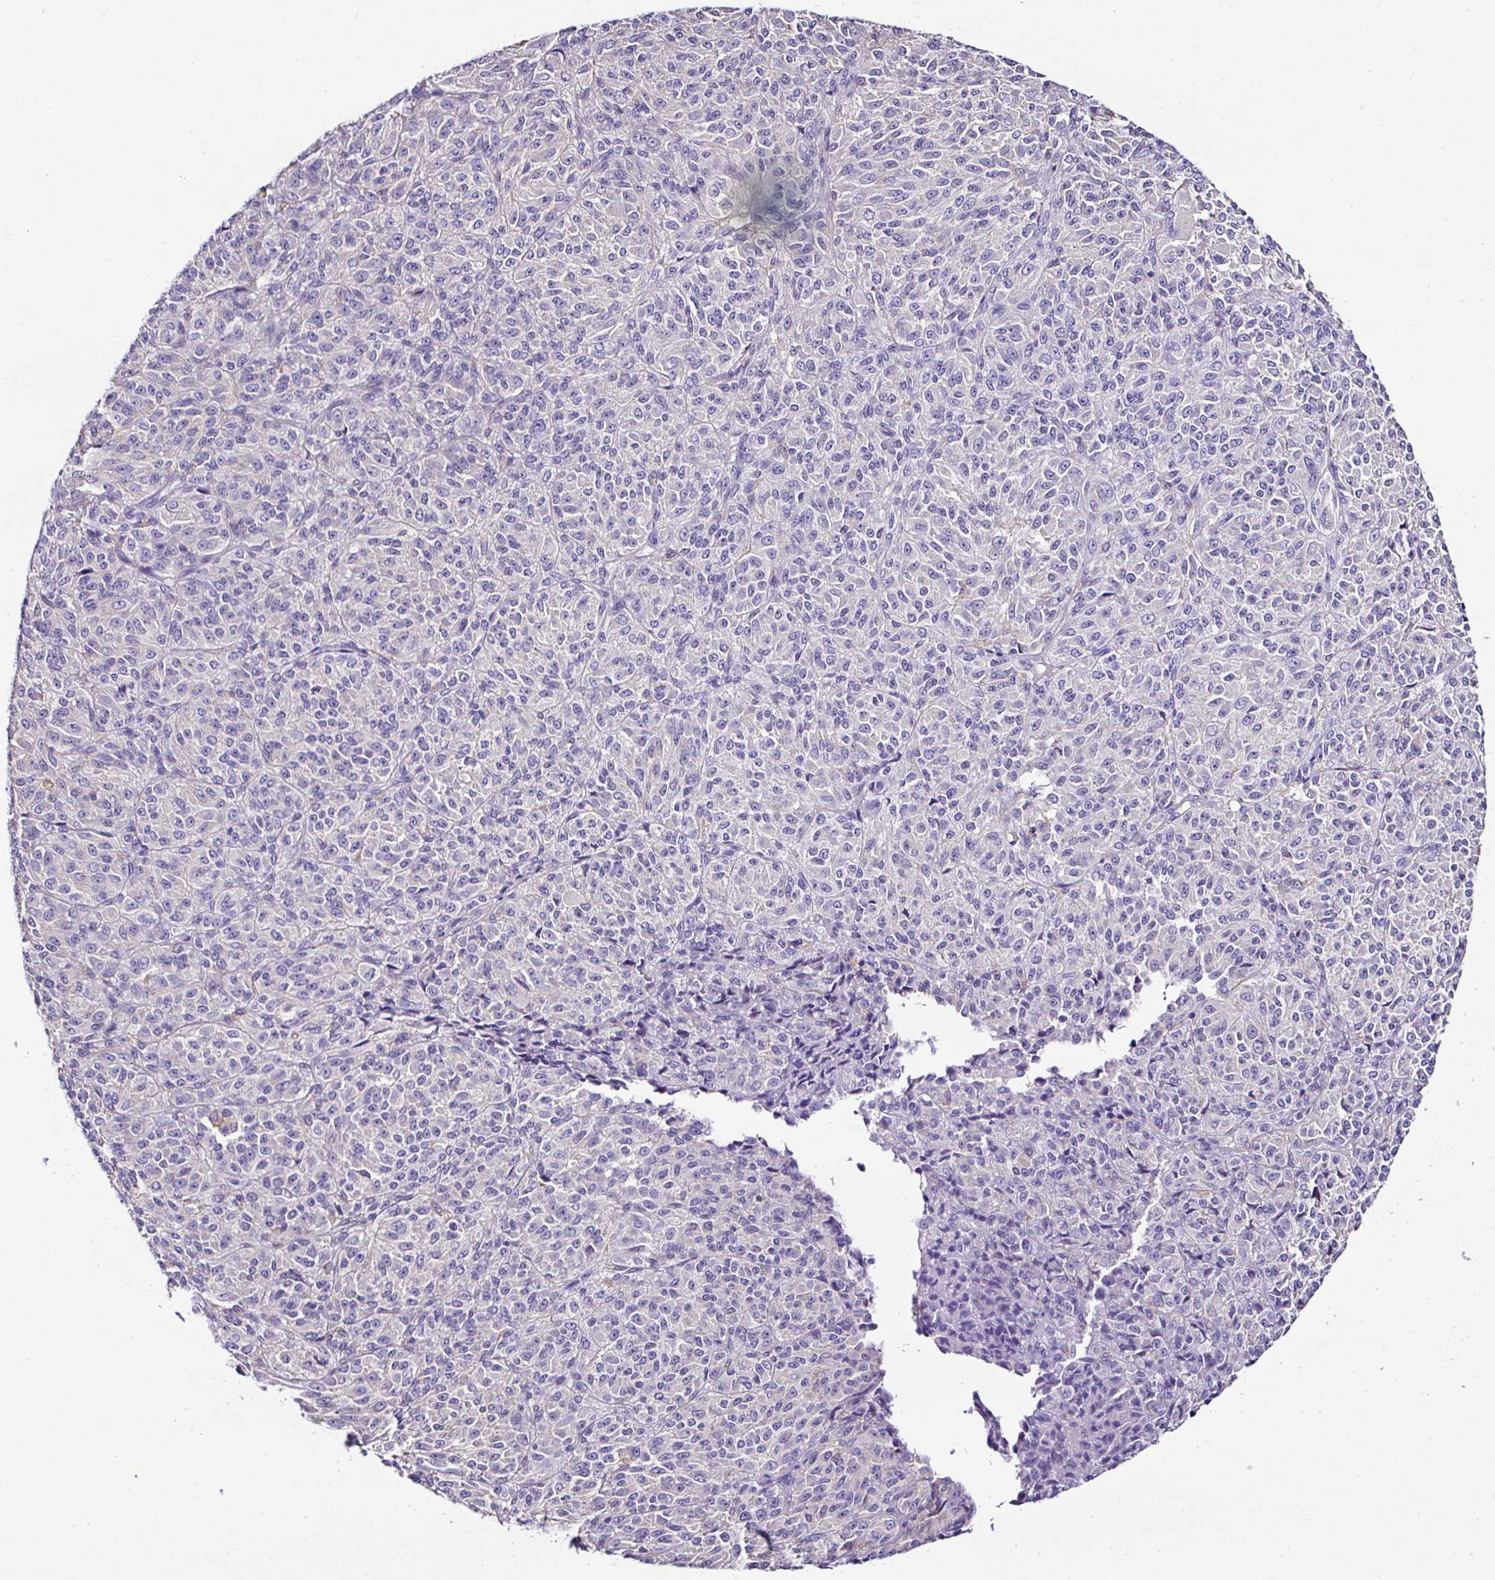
{"staining": {"intensity": "negative", "quantity": "none", "location": "none"}, "tissue": "melanoma", "cell_type": "Tumor cells", "image_type": "cancer", "snomed": [{"axis": "morphology", "description": "Malignant melanoma, Metastatic site"}, {"axis": "topography", "description": "Brain"}], "caption": "Tumor cells show no significant staining in malignant melanoma (metastatic site).", "gene": "OR4P4", "patient": {"sex": "female", "age": 56}}